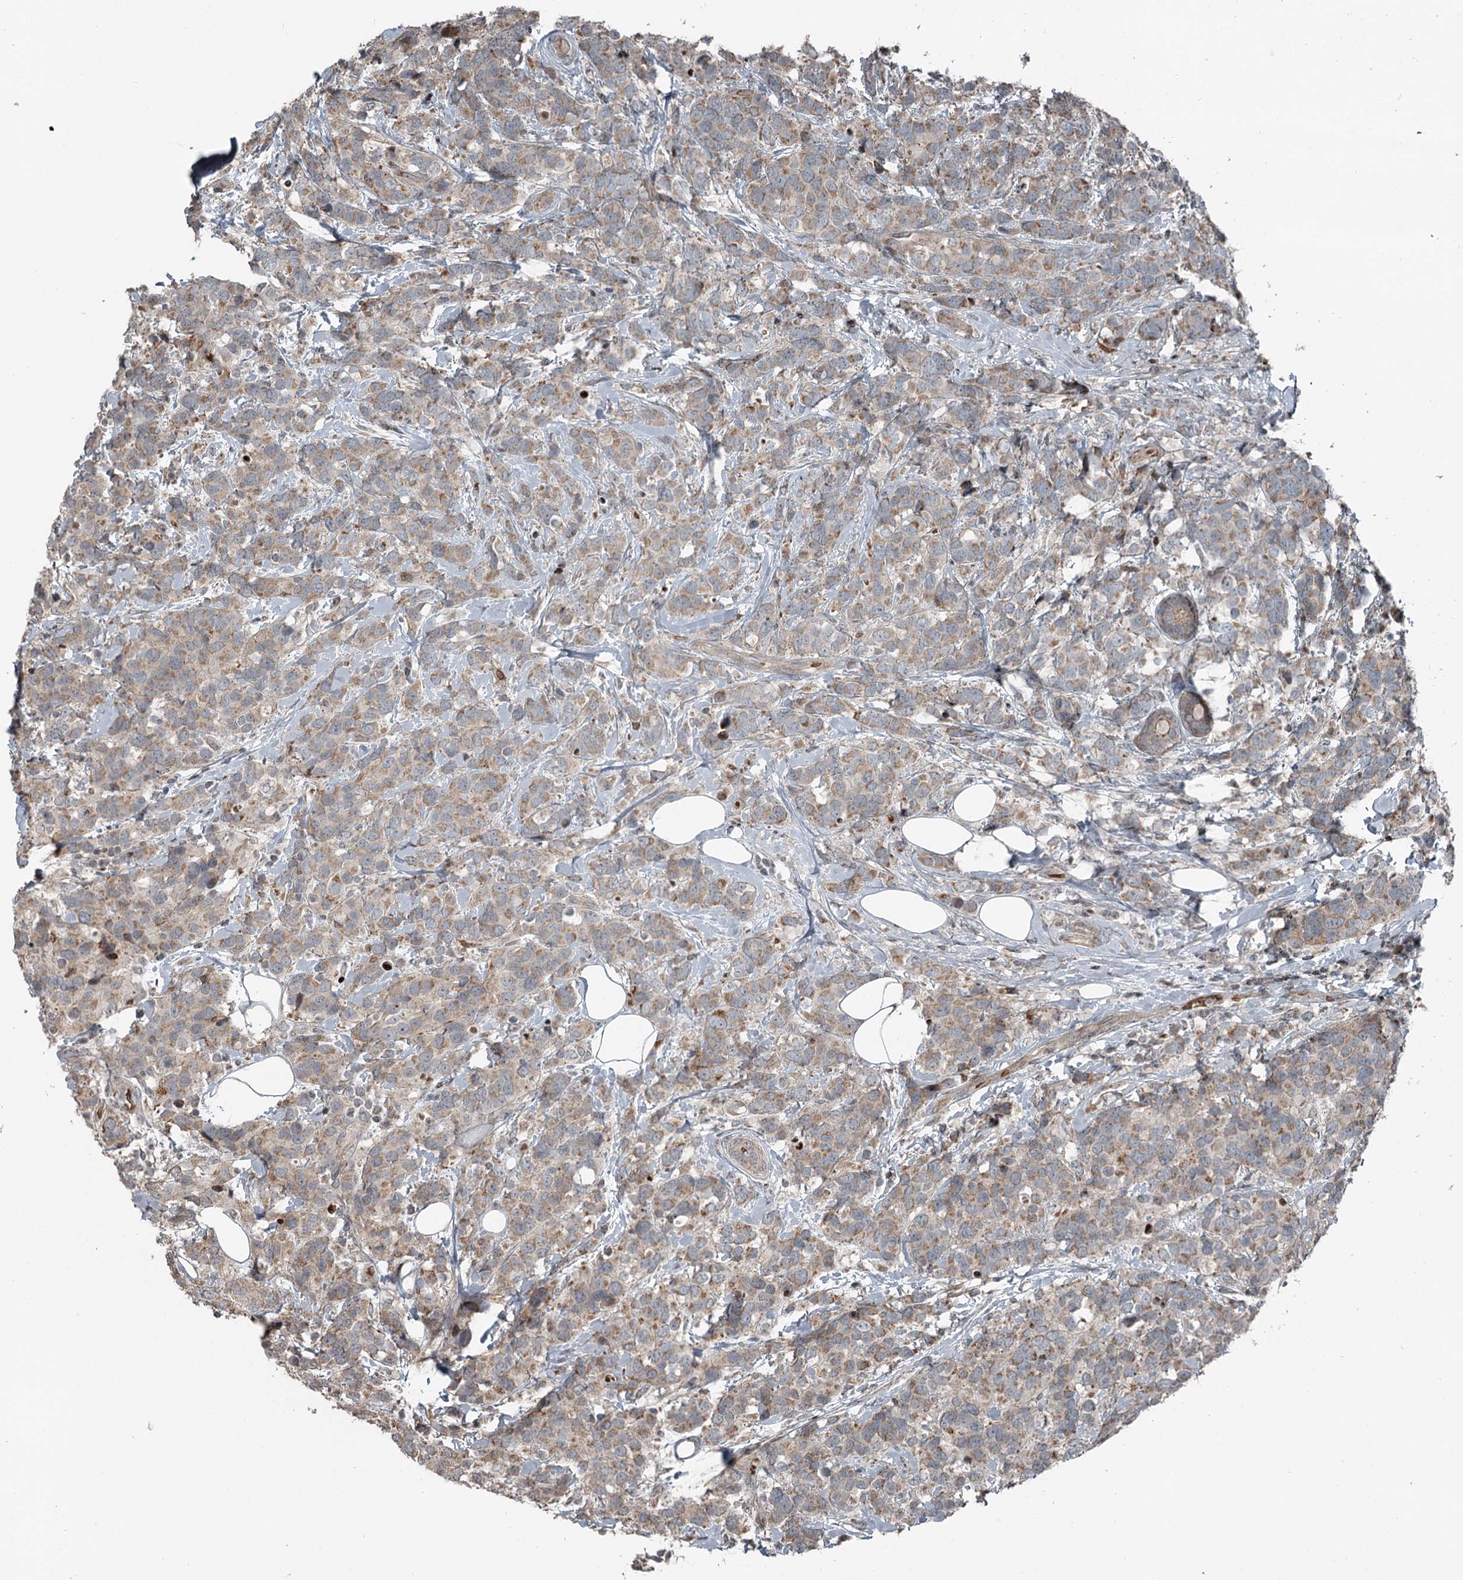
{"staining": {"intensity": "weak", "quantity": ">75%", "location": "cytoplasmic/membranous"}, "tissue": "breast cancer", "cell_type": "Tumor cells", "image_type": "cancer", "snomed": [{"axis": "morphology", "description": "Lobular carcinoma"}, {"axis": "topography", "description": "Breast"}], "caption": "Tumor cells reveal weak cytoplasmic/membranous expression in about >75% of cells in breast lobular carcinoma.", "gene": "RASSF8", "patient": {"sex": "female", "age": 59}}